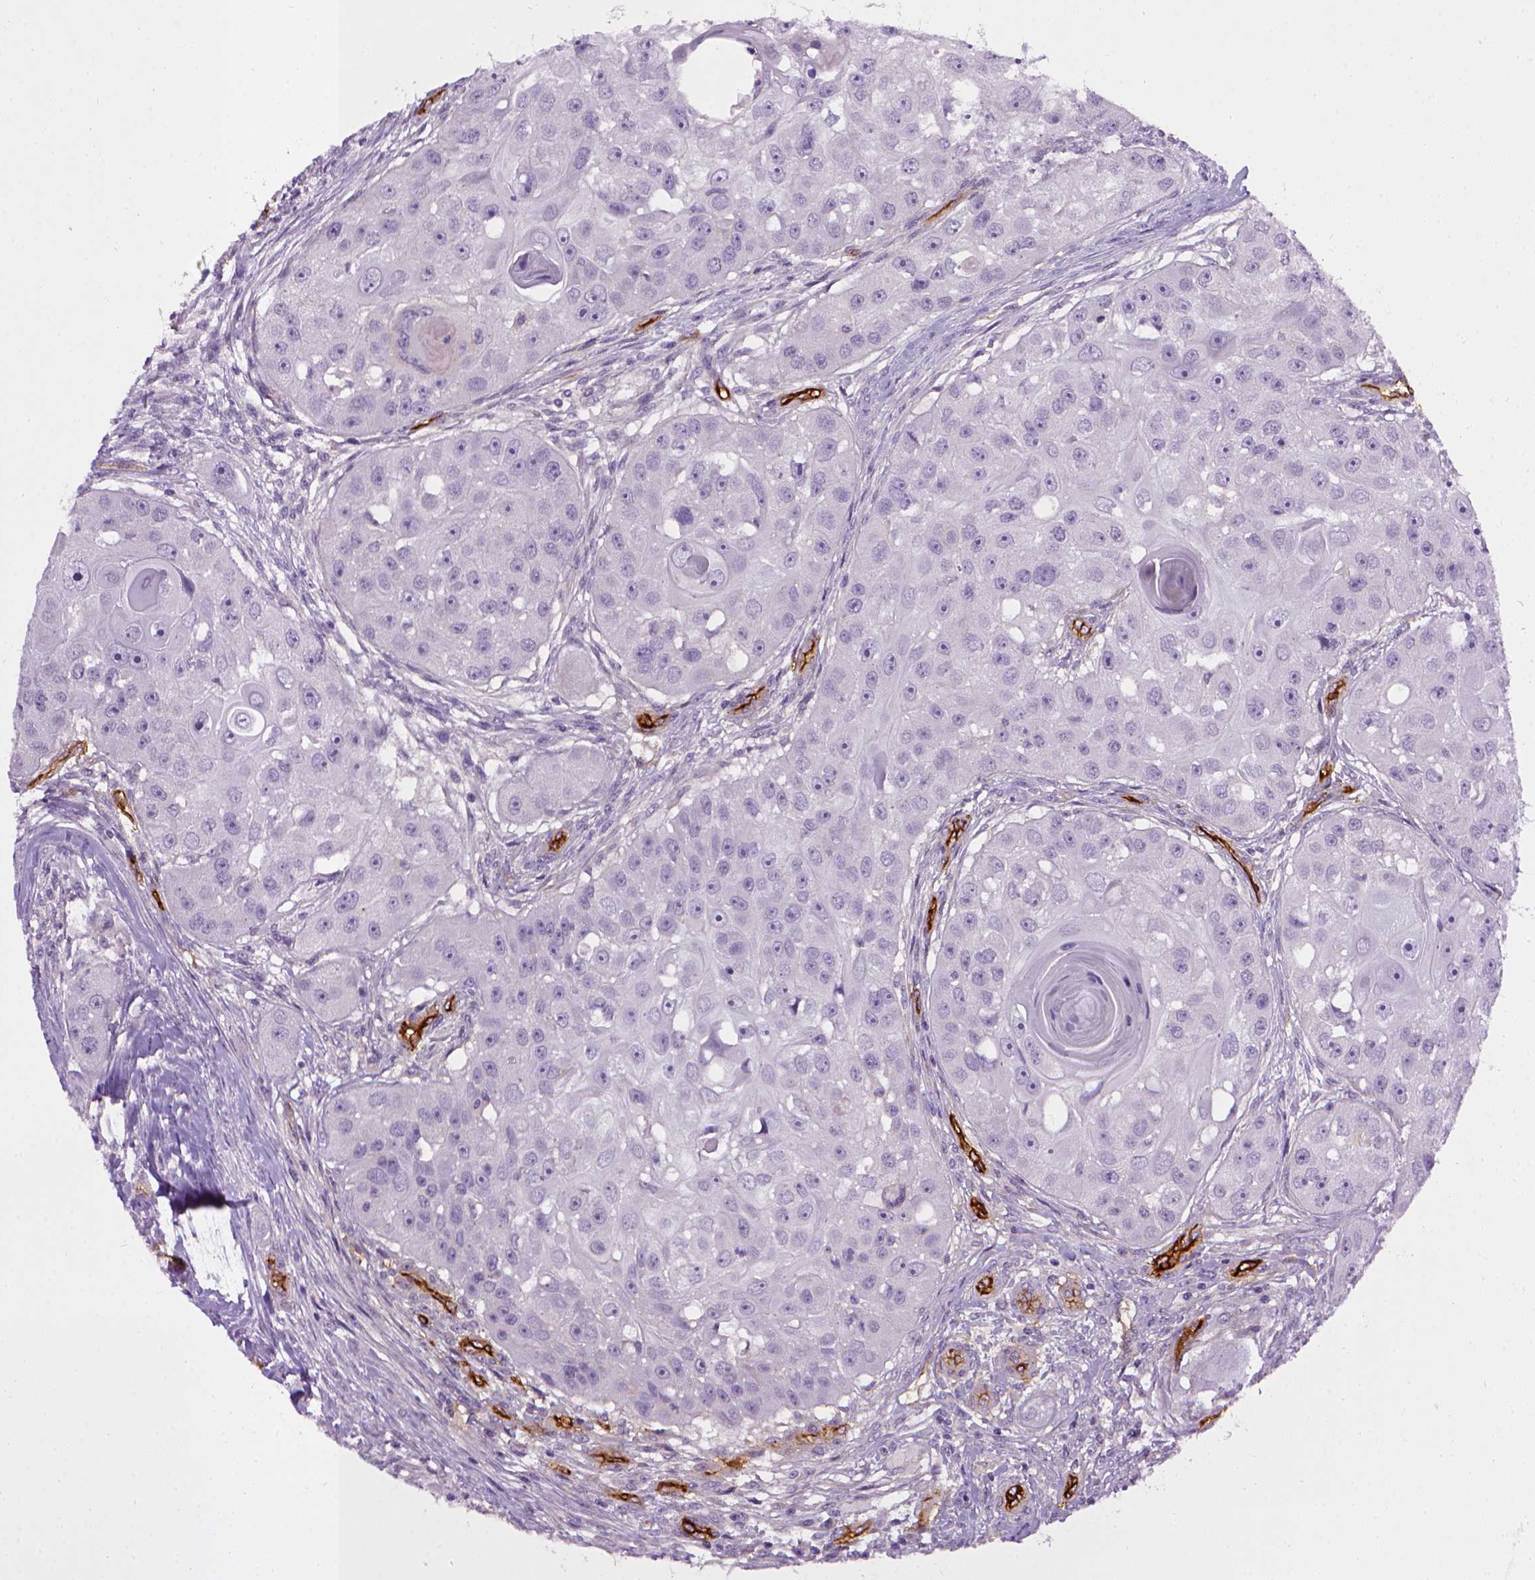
{"staining": {"intensity": "negative", "quantity": "none", "location": "none"}, "tissue": "head and neck cancer", "cell_type": "Tumor cells", "image_type": "cancer", "snomed": [{"axis": "morphology", "description": "Squamous cell carcinoma, NOS"}, {"axis": "topography", "description": "Head-Neck"}], "caption": "Image shows no protein positivity in tumor cells of head and neck cancer tissue.", "gene": "ENG", "patient": {"sex": "male", "age": 51}}